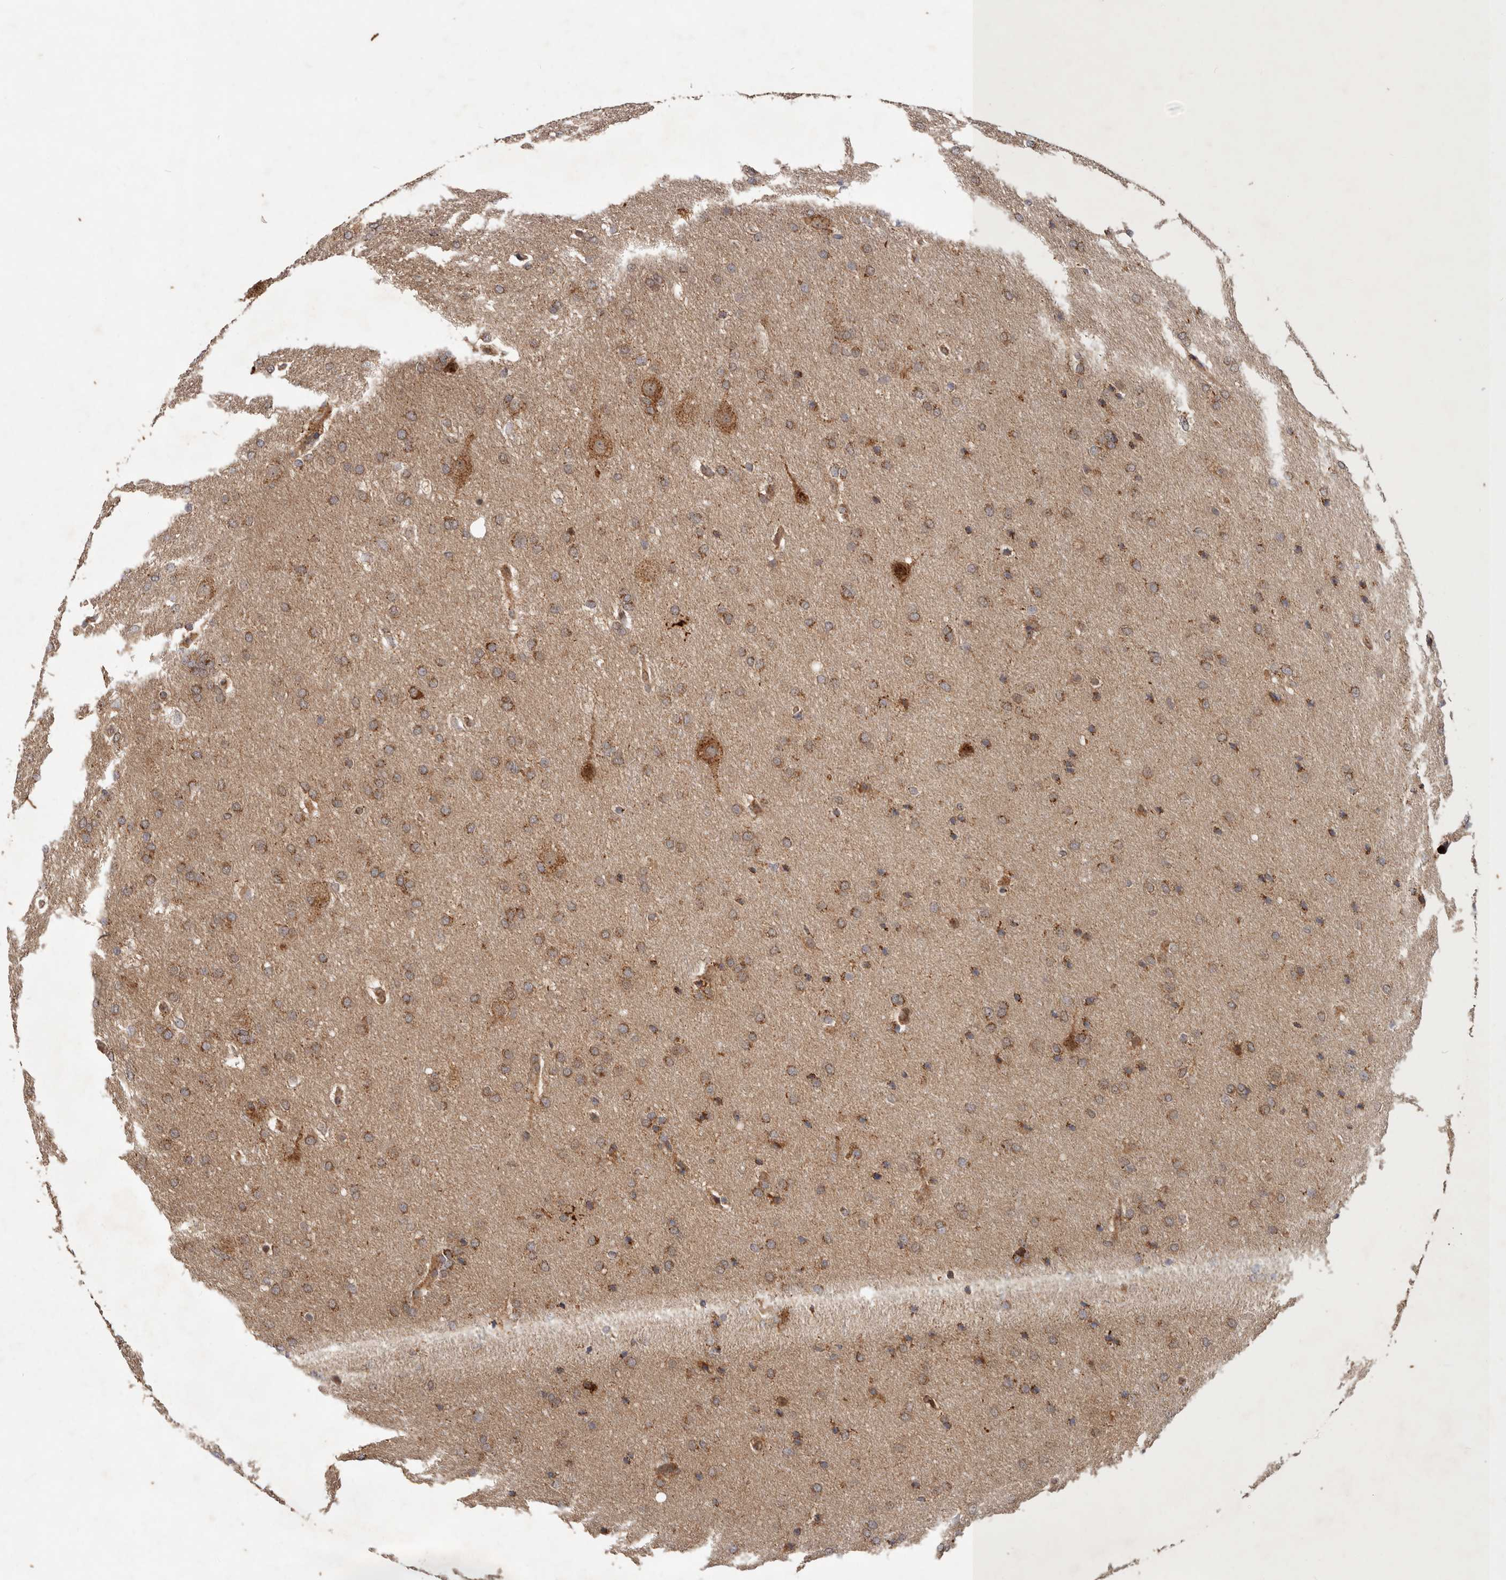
{"staining": {"intensity": "moderate", "quantity": ">75%", "location": "cytoplasmic/membranous"}, "tissue": "glioma", "cell_type": "Tumor cells", "image_type": "cancer", "snomed": [{"axis": "morphology", "description": "Glioma, malignant, Low grade"}, {"axis": "topography", "description": "Brain"}], "caption": "Protein staining demonstrates moderate cytoplasmic/membranous positivity in approximately >75% of tumor cells in malignant glioma (low-grade).", "gene": "MRPS10", "patient": {"sex": "female", "age": 37}}